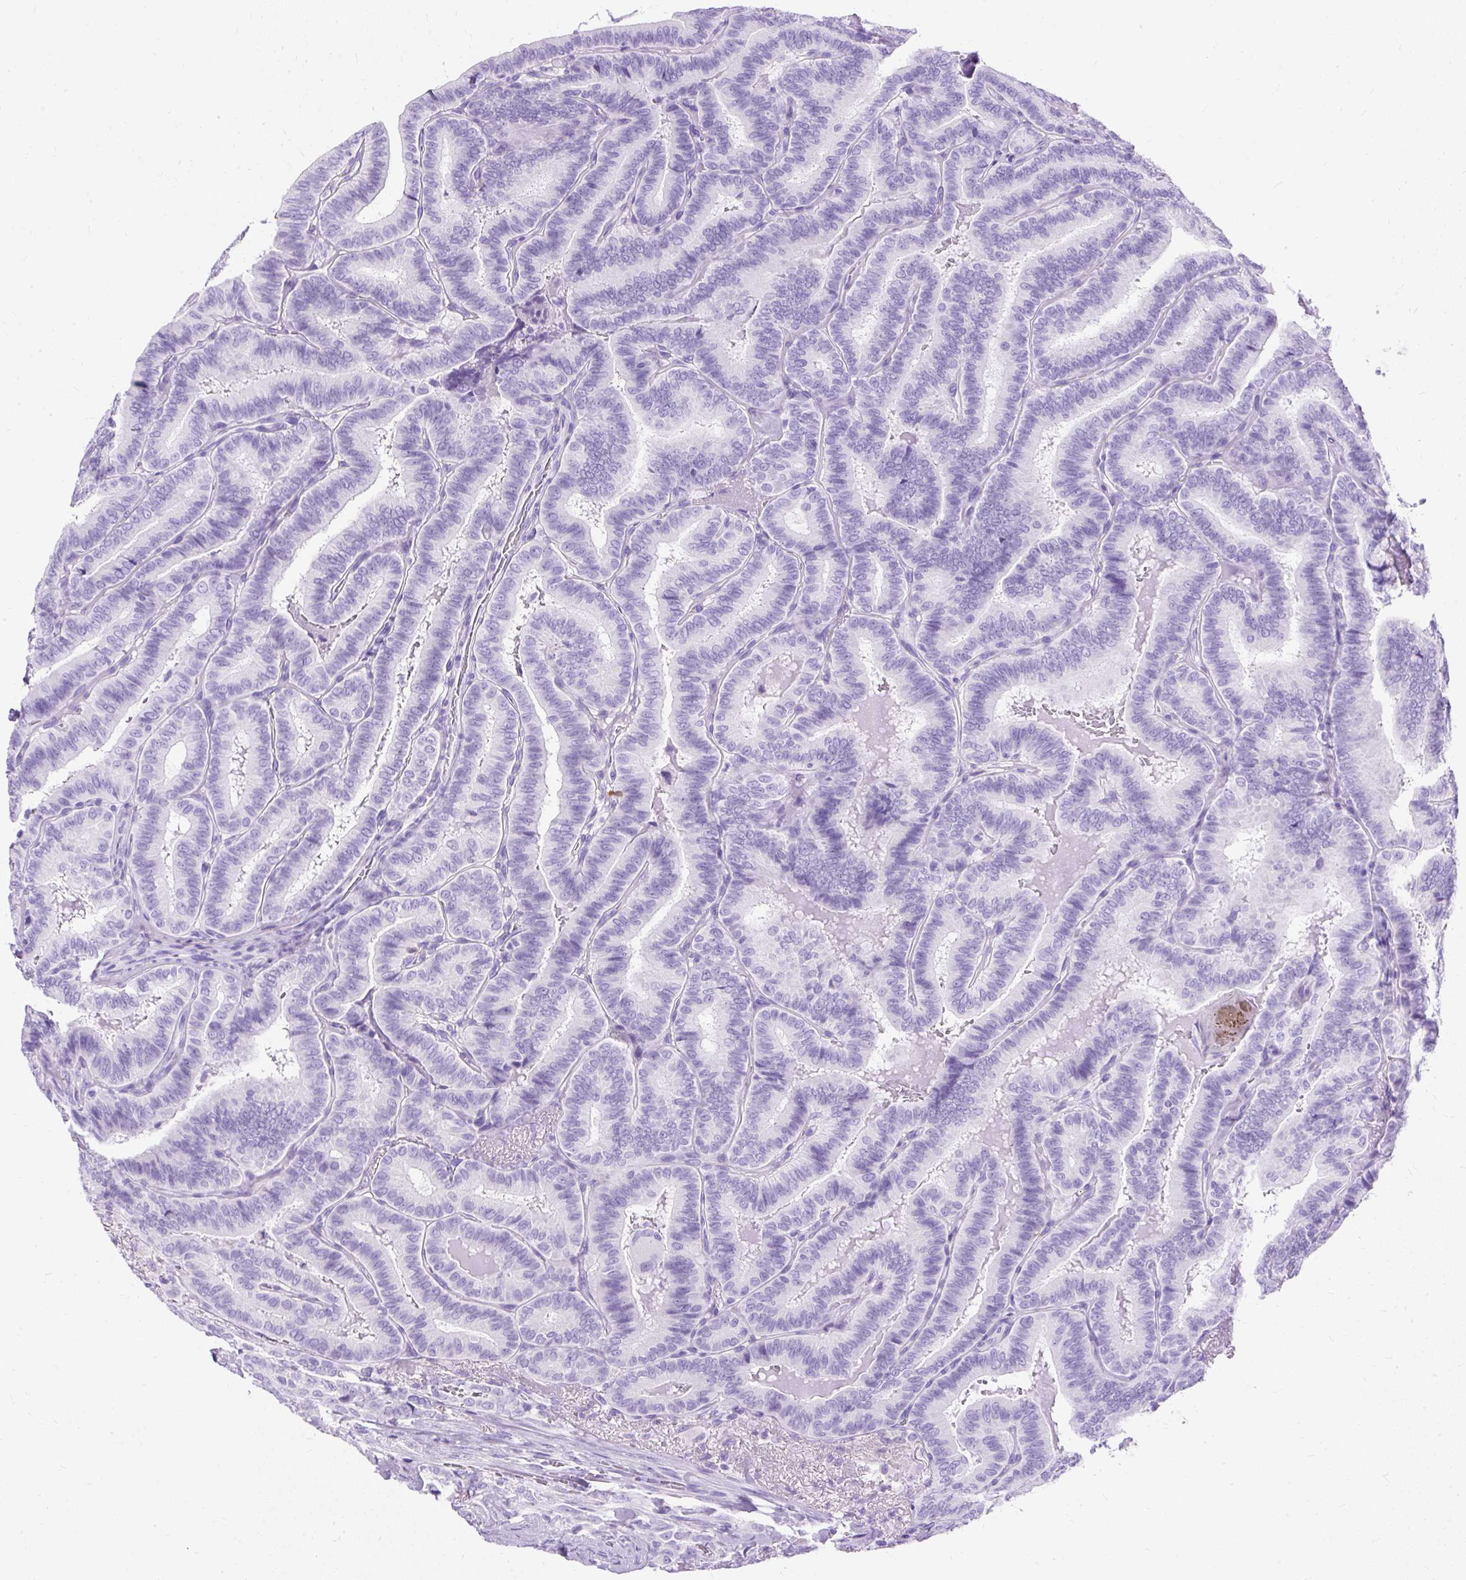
{"staining": {"intensity": "negative", "quantity": "none", "location": "none"}, "tissue": "thyroid cancer", "cell_type": "Tumor cells", "image_type": "cancer", "snomed": [{"axis": "morphology", "description": "Papillary adenocarcinoma, NOS"}, {"axis": "topography", "description": "Thyroid gland"}], "caption": "Tumor cells are negative for brown protein staining in thyroid papillary adenocarcinoma.", "gene": "PVALB", "patient": {"sex": "male", "age": 61}}